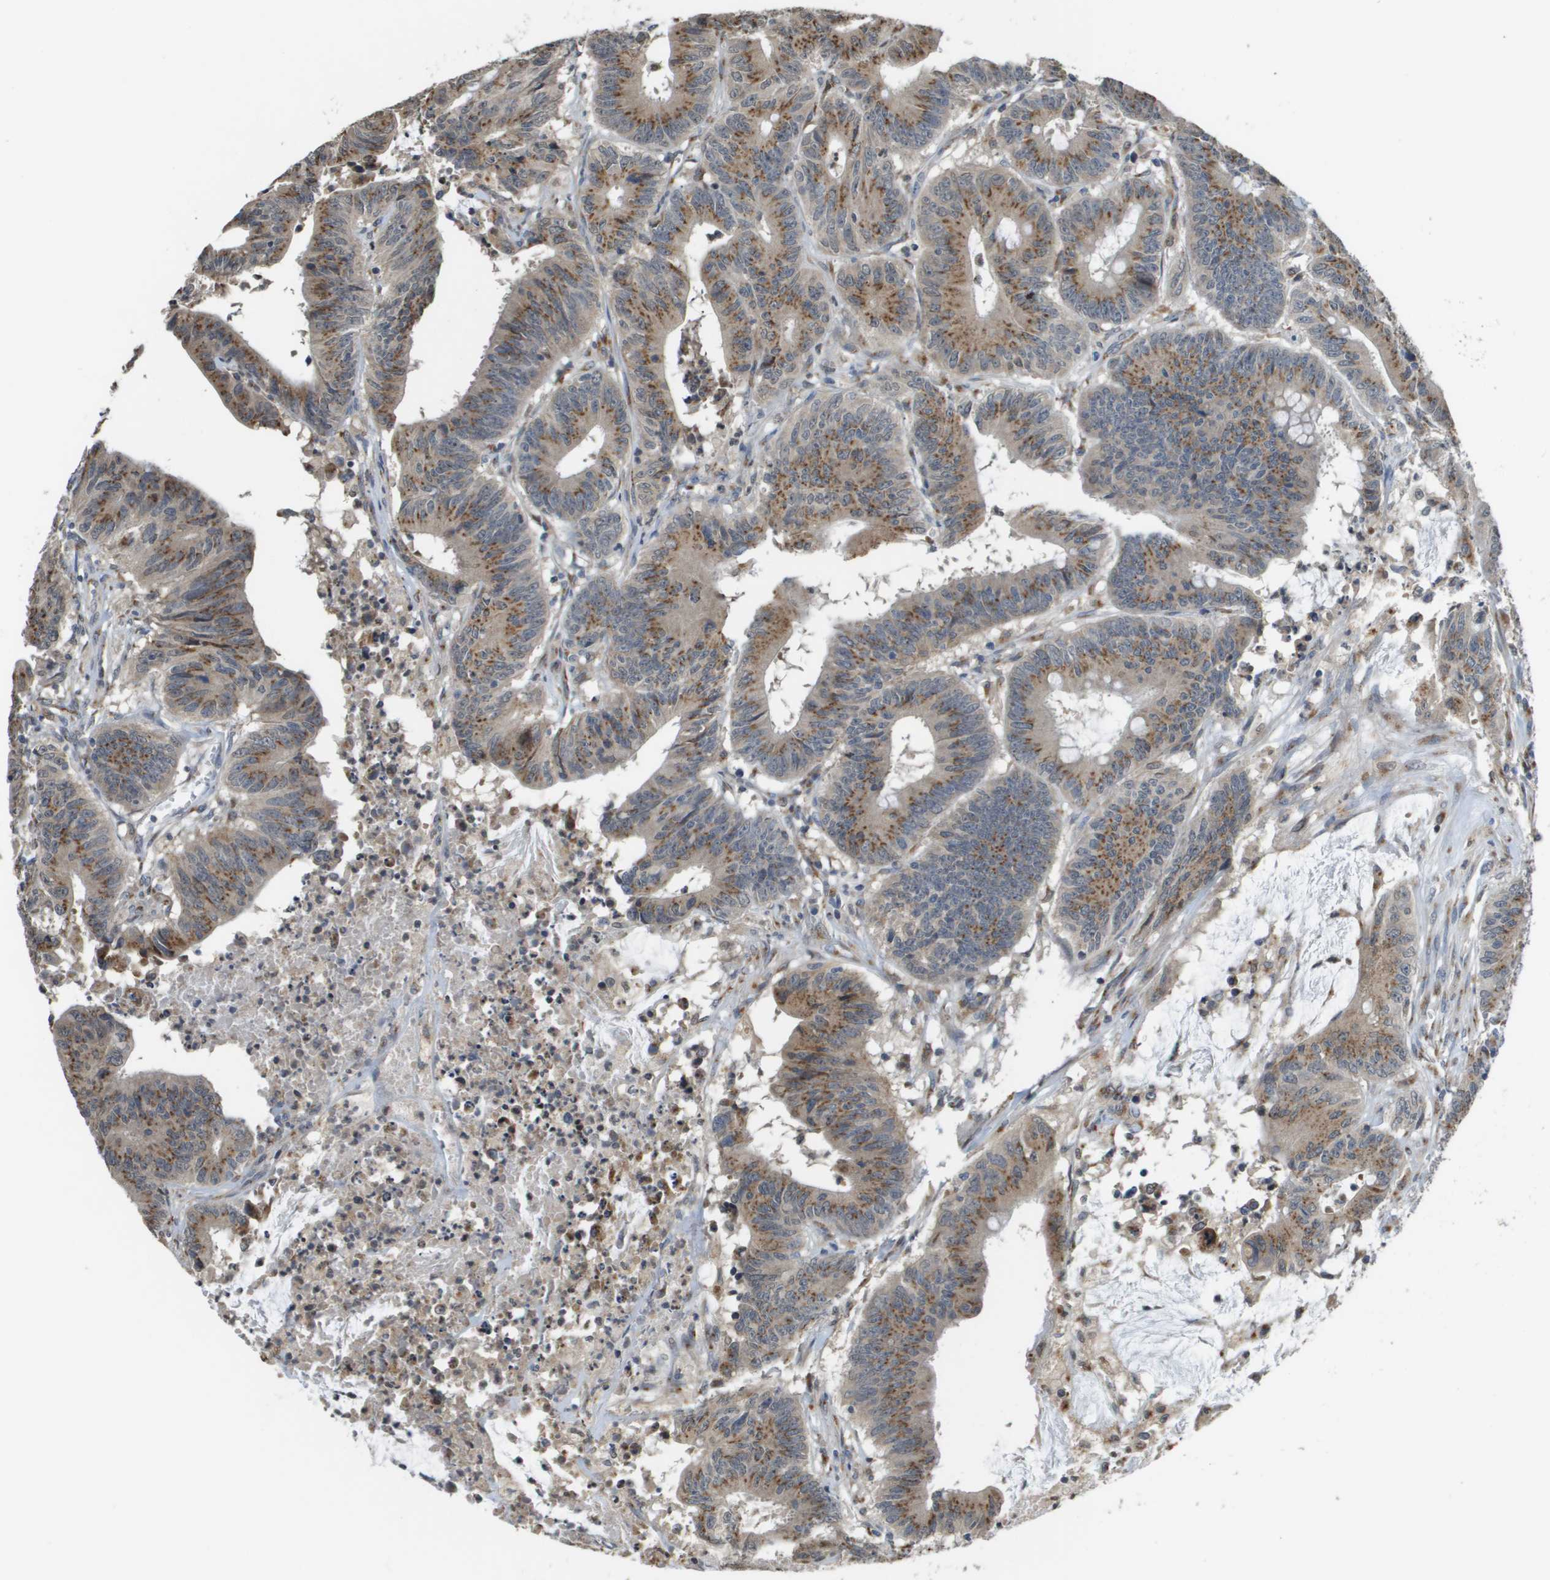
{"staining": {"intensity": "moderate", "quantity": ">75%", "location": "cytoplasmic/membranous"}, "tissue": "colorectal cancer", "cell_type": "Tumor cells", "image_type": "cancer", "snomed": [{"axis": "morphology", "description": "Adenocarcinoma, NOS"}, {"axis": "topography", "description": "Colon"}], "caption": "Immunohistochemistry (IHC) of human adenocarcinoma (colorectal) displays medium levels of moderate cytoplasmic/membranous positivity in approximately >75% of tumor cells.", "gene": "PCK1", "patient": {"sex": "male", "age": 45}}